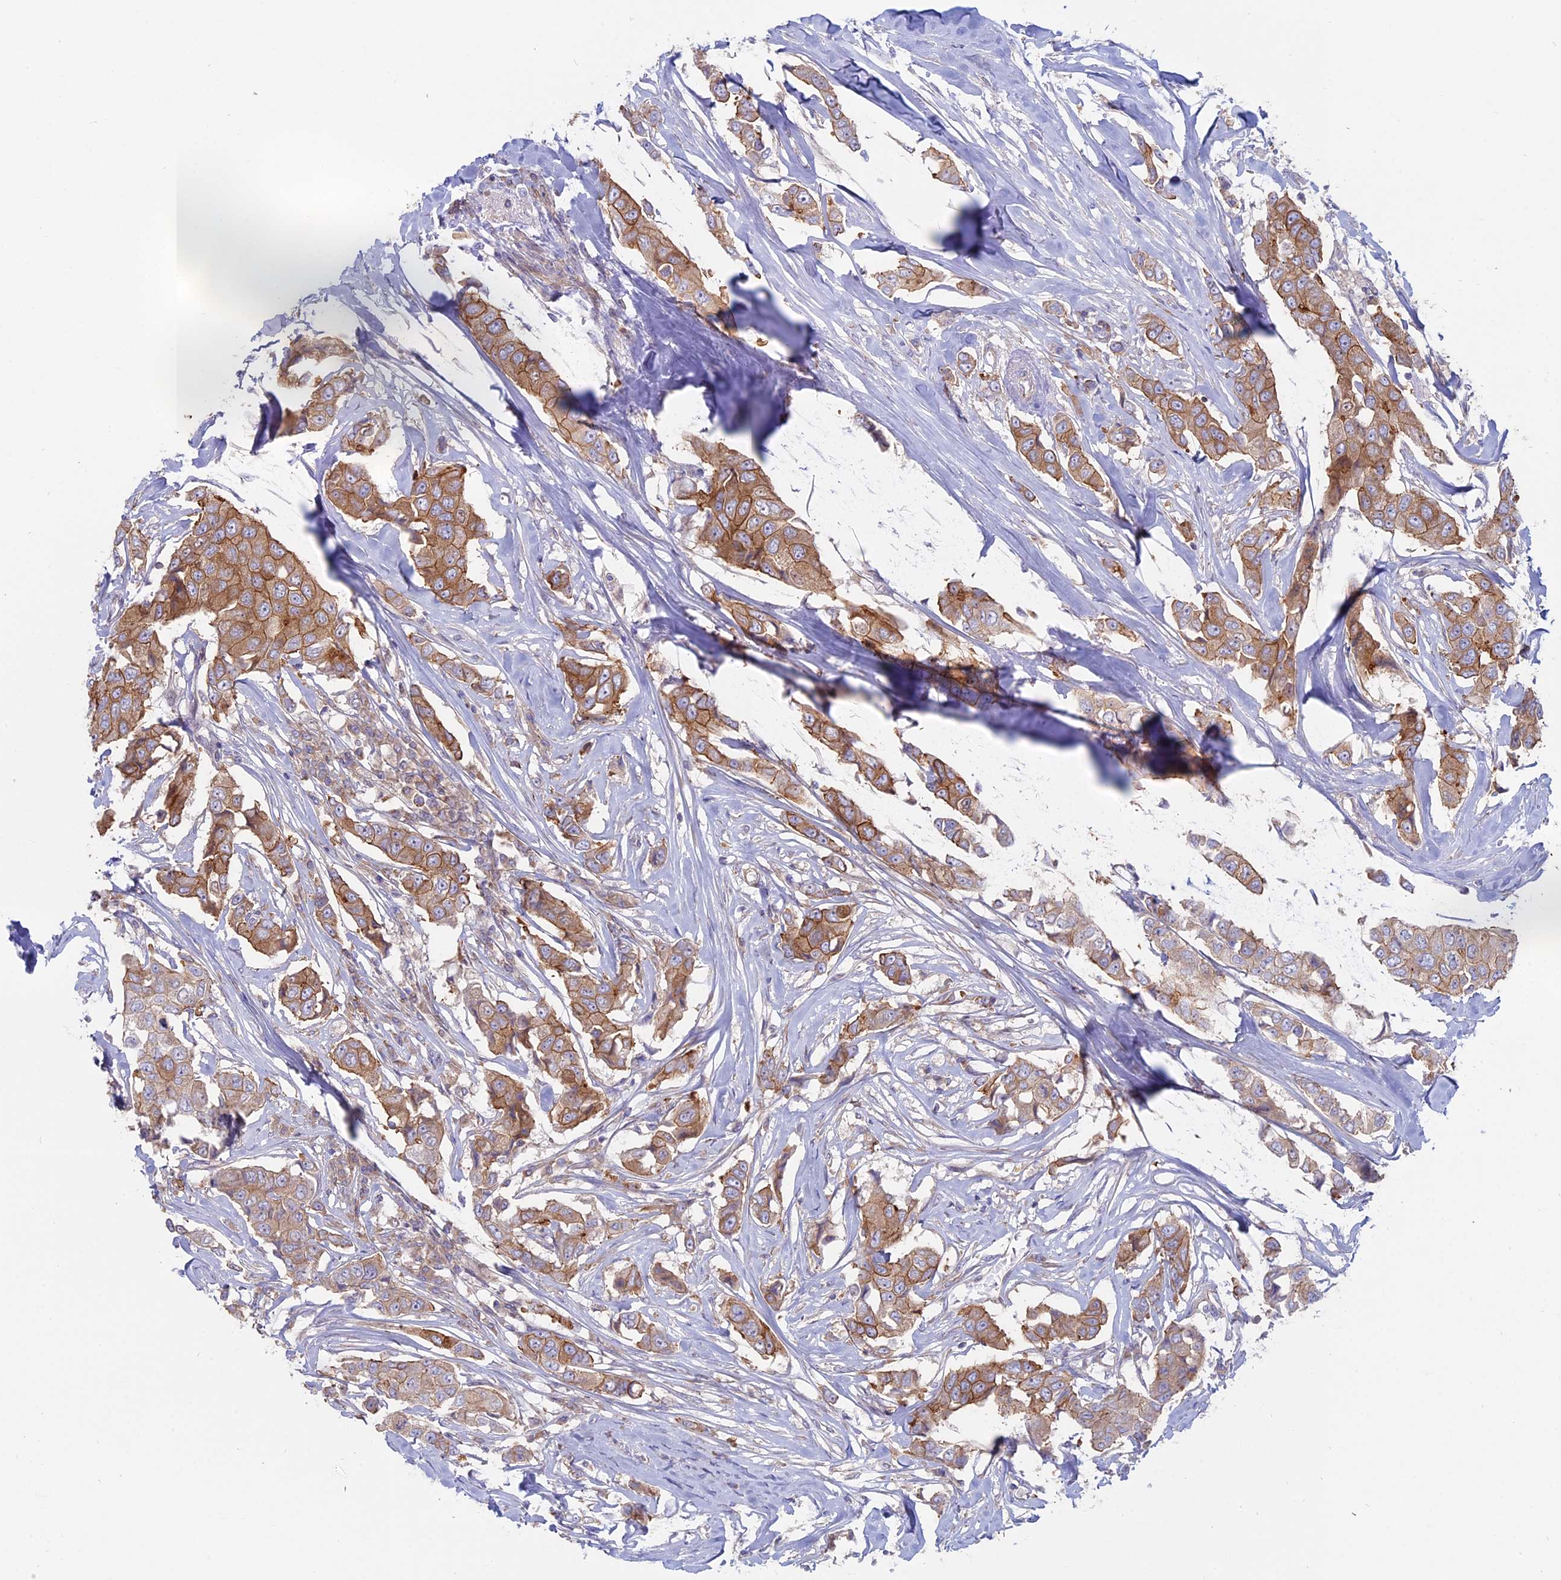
{"staining": {"intensity": "moderate", "quantity": ">75%", "location": "cytoplasmic/membranous"}, "tissue": "breast cancer", "cell_type": "Tumor cells", "image_type": "cancer", "snomed": [{"axis": "morphology", "description": "Duct carcinoma"}, {"axis": "topography", "description": "Breast"}], "caption": "Protein expression analysis of breast cancer exhibits moderate cytoplasmic/membranous positivity in approximately >75% of tumor cells. The staining is performed using DAB (3,3'-diaminobenzidine) brown chromogen to label protein expression. The nuclei are counter-stained blue using hematoxylin.", "gene": "MYO5B", "patient": {"sex": "female", "age": 80}}